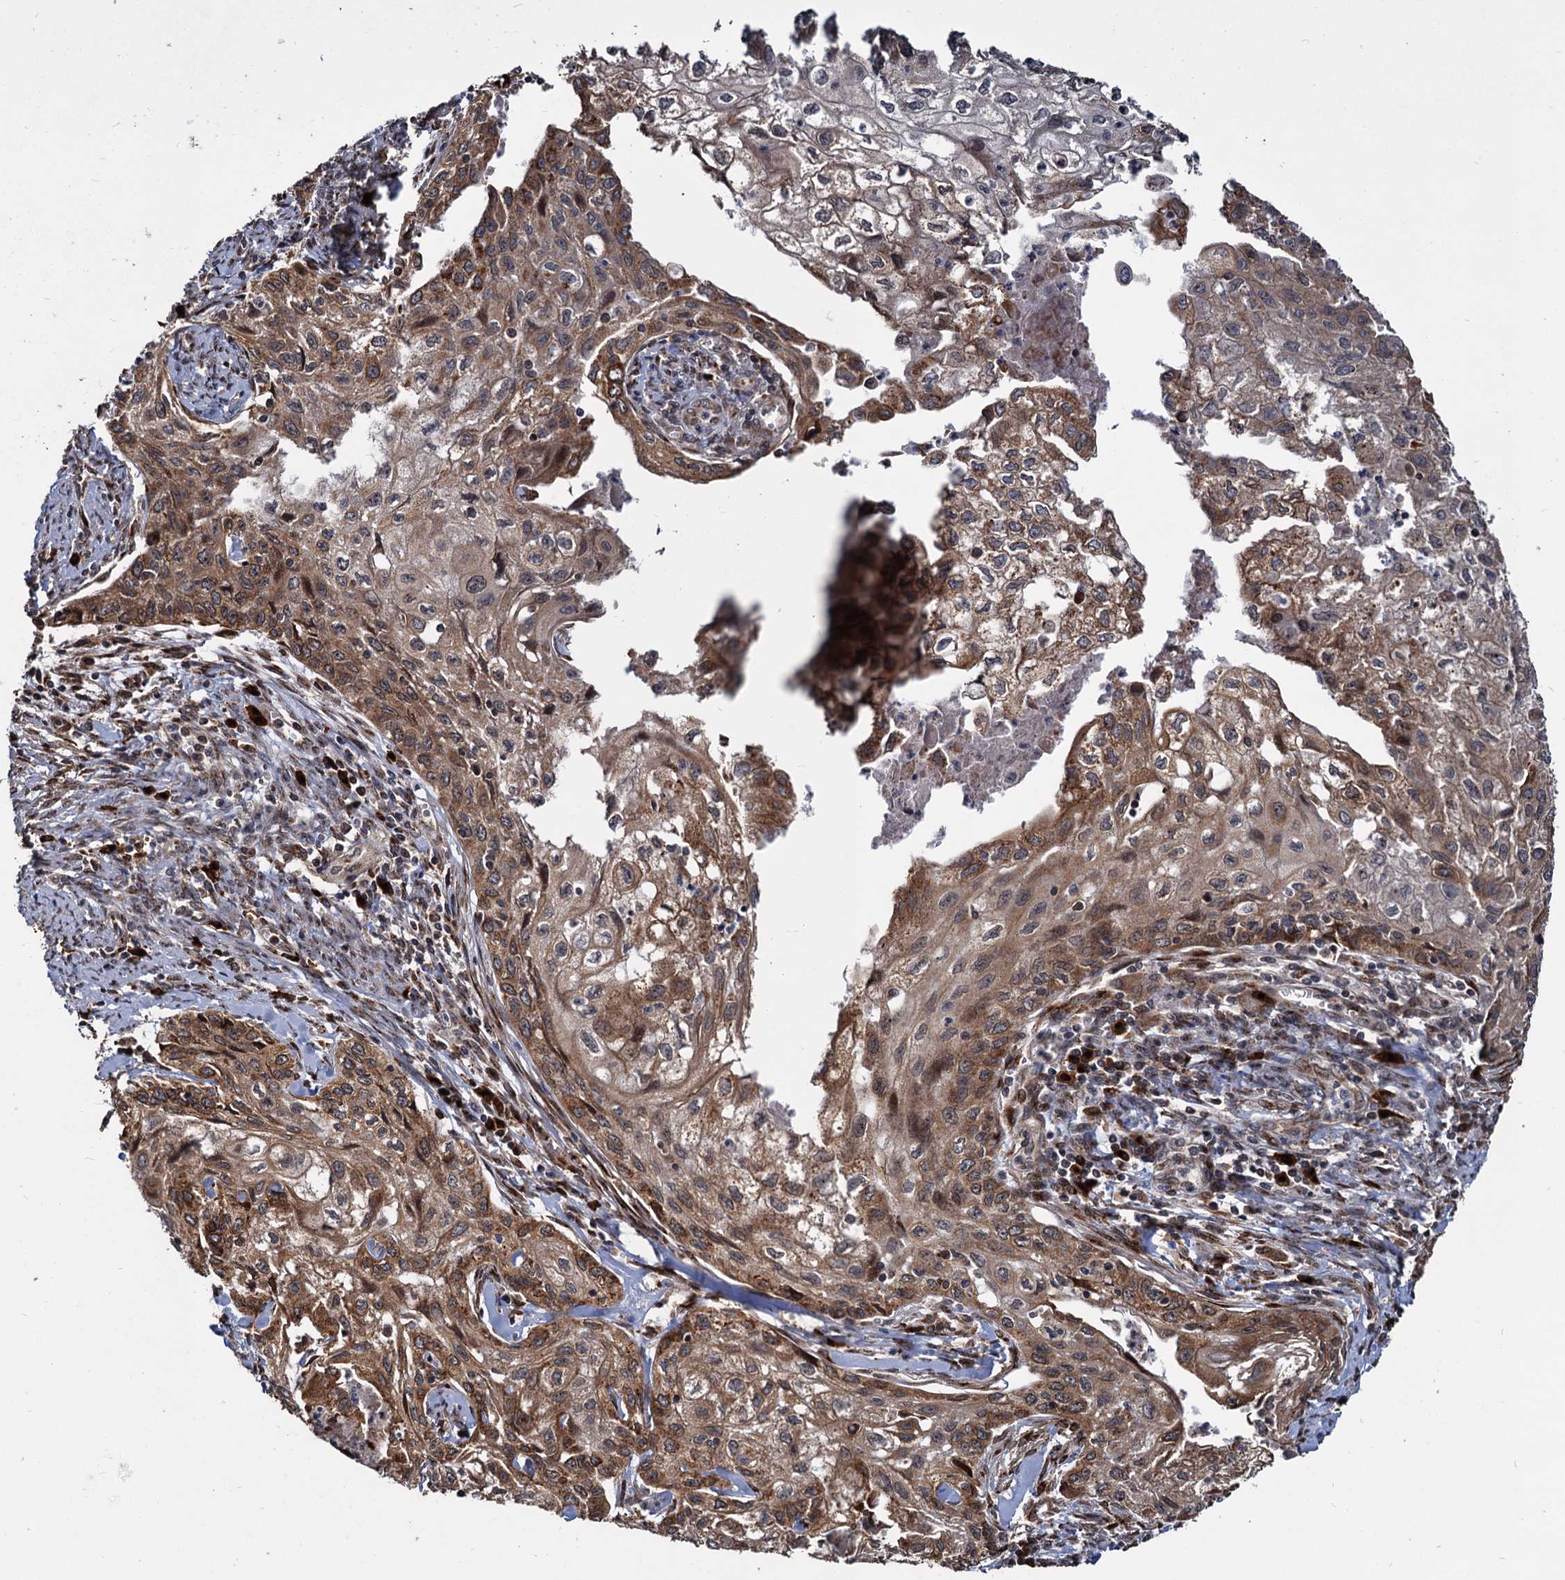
{"staining": {"intensity": "moderate", "quantity": ">75%", "location": "cytoplasmic/membranous"}, "tissue": "cervical cancer", "cell_type": "Tumor cells", "image_type": "cancer", "snomed": [{"axis": "morphology", "description": "Squamous cell carcinoma, NOS"}, {"axis": "topography", "description": "Cervix"}], "caption": "Human squamous cell carcinoma (cervical) stained for a protein (brown) displays moderate cytoplasmic/membranous positive positivity in about >75% of tumor cells.", "gene": "SAAL1", "patient": {"sex": "female", "age": 67}}